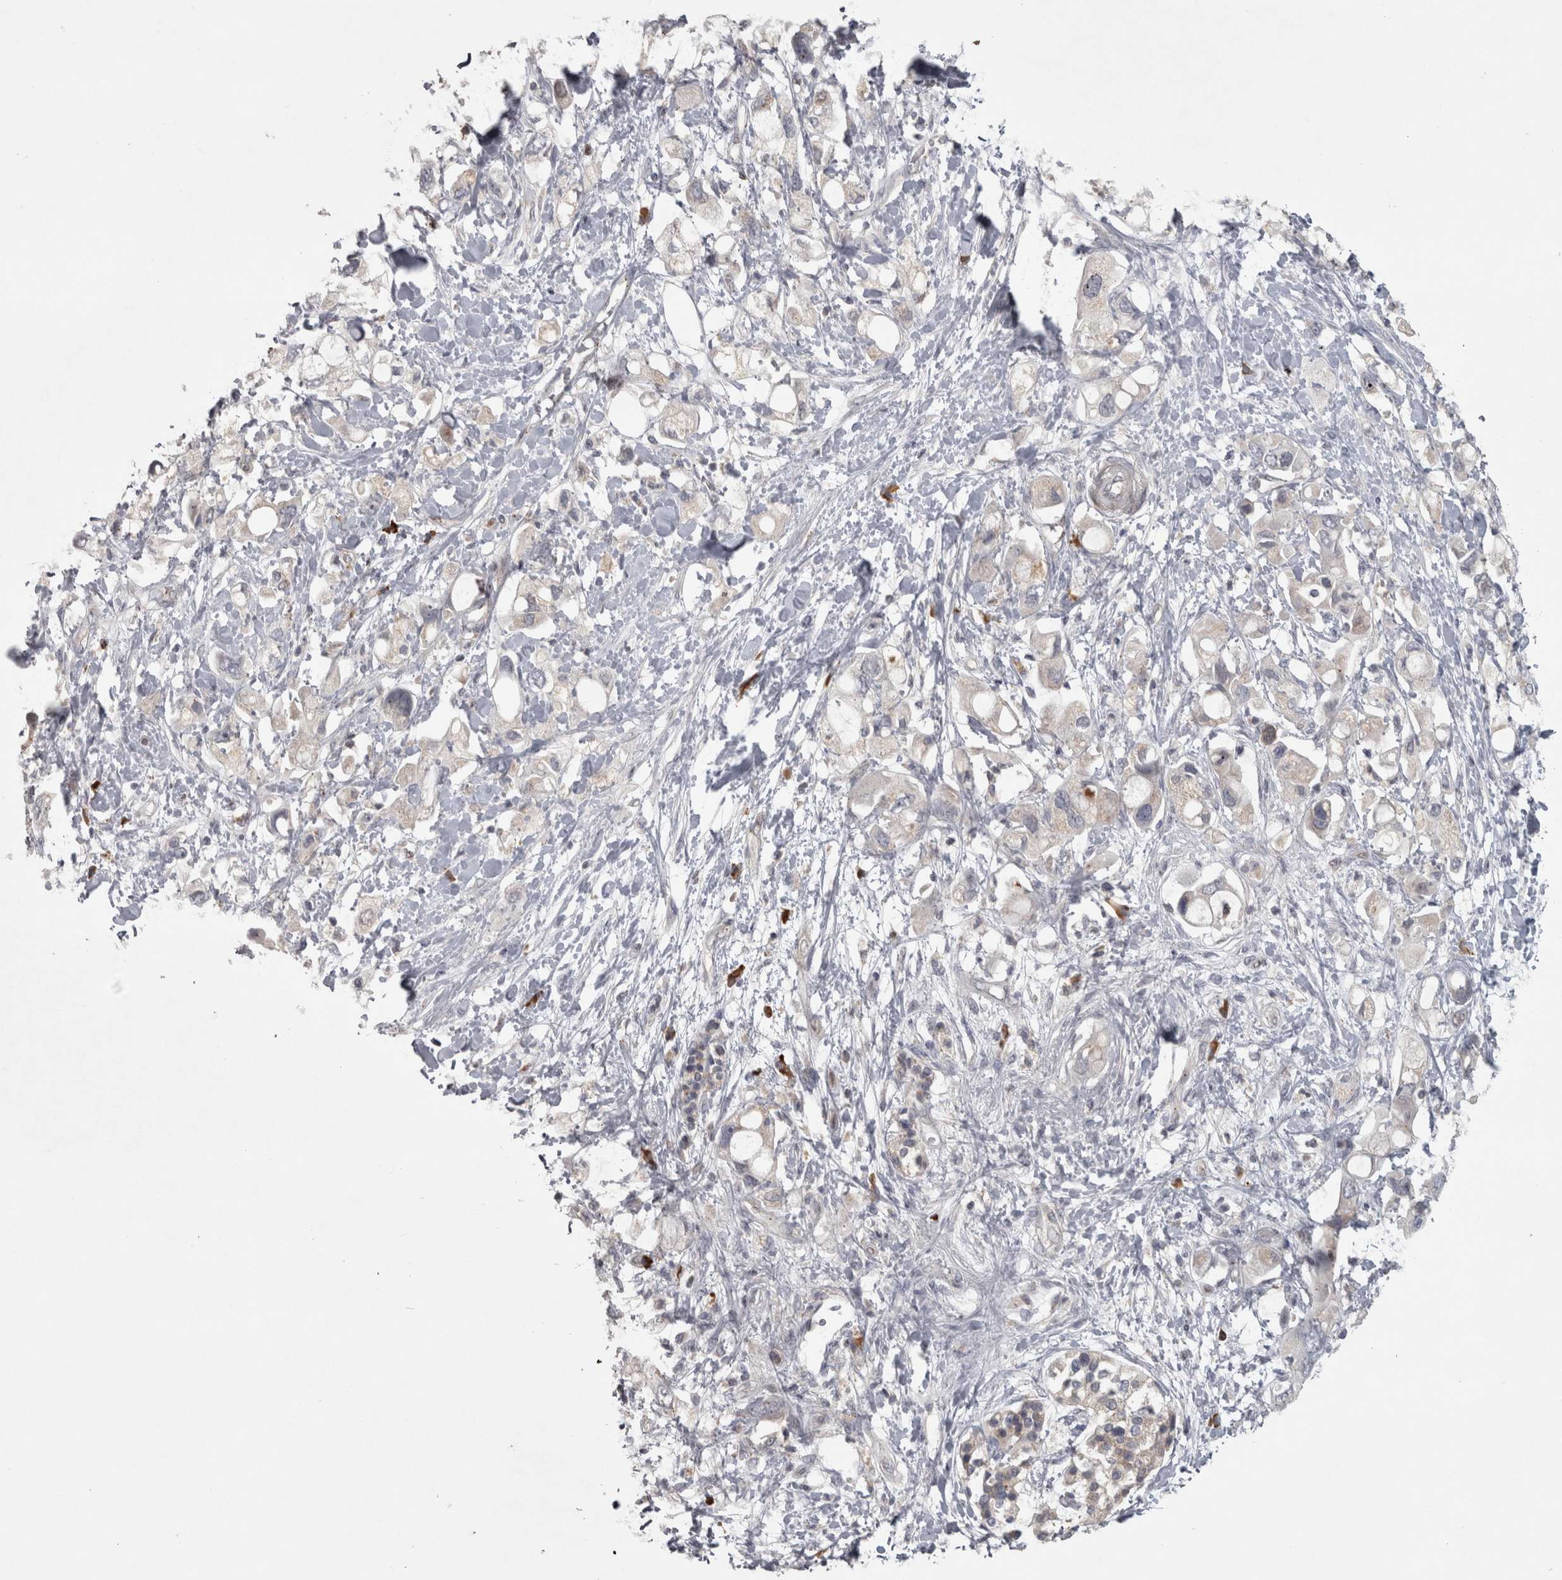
{"staining": {"intensity": "negative", "quantity": "none", "location": "none"}, "tissue": "pancreatic cancer", "cell_type": "Tumor cells", "image_type": "cancer", "snomed": [{"axis": "morphology", "description": "Adenocarcinoma, NOS"}, {"axis": "topography", "description": "Pancreas"}], "caption": "Immunohistochemistry (IHC) of human pancreatic cancer demonstrates no expression in tumor cells. (DAB (3,3'-diaminobenzidine) immunohistochemistry (IHC) visualized using brightfield microscopy, high magnification).", "gene": "SLCO5A1", "patient": {"sex": "female", "age": 56}}